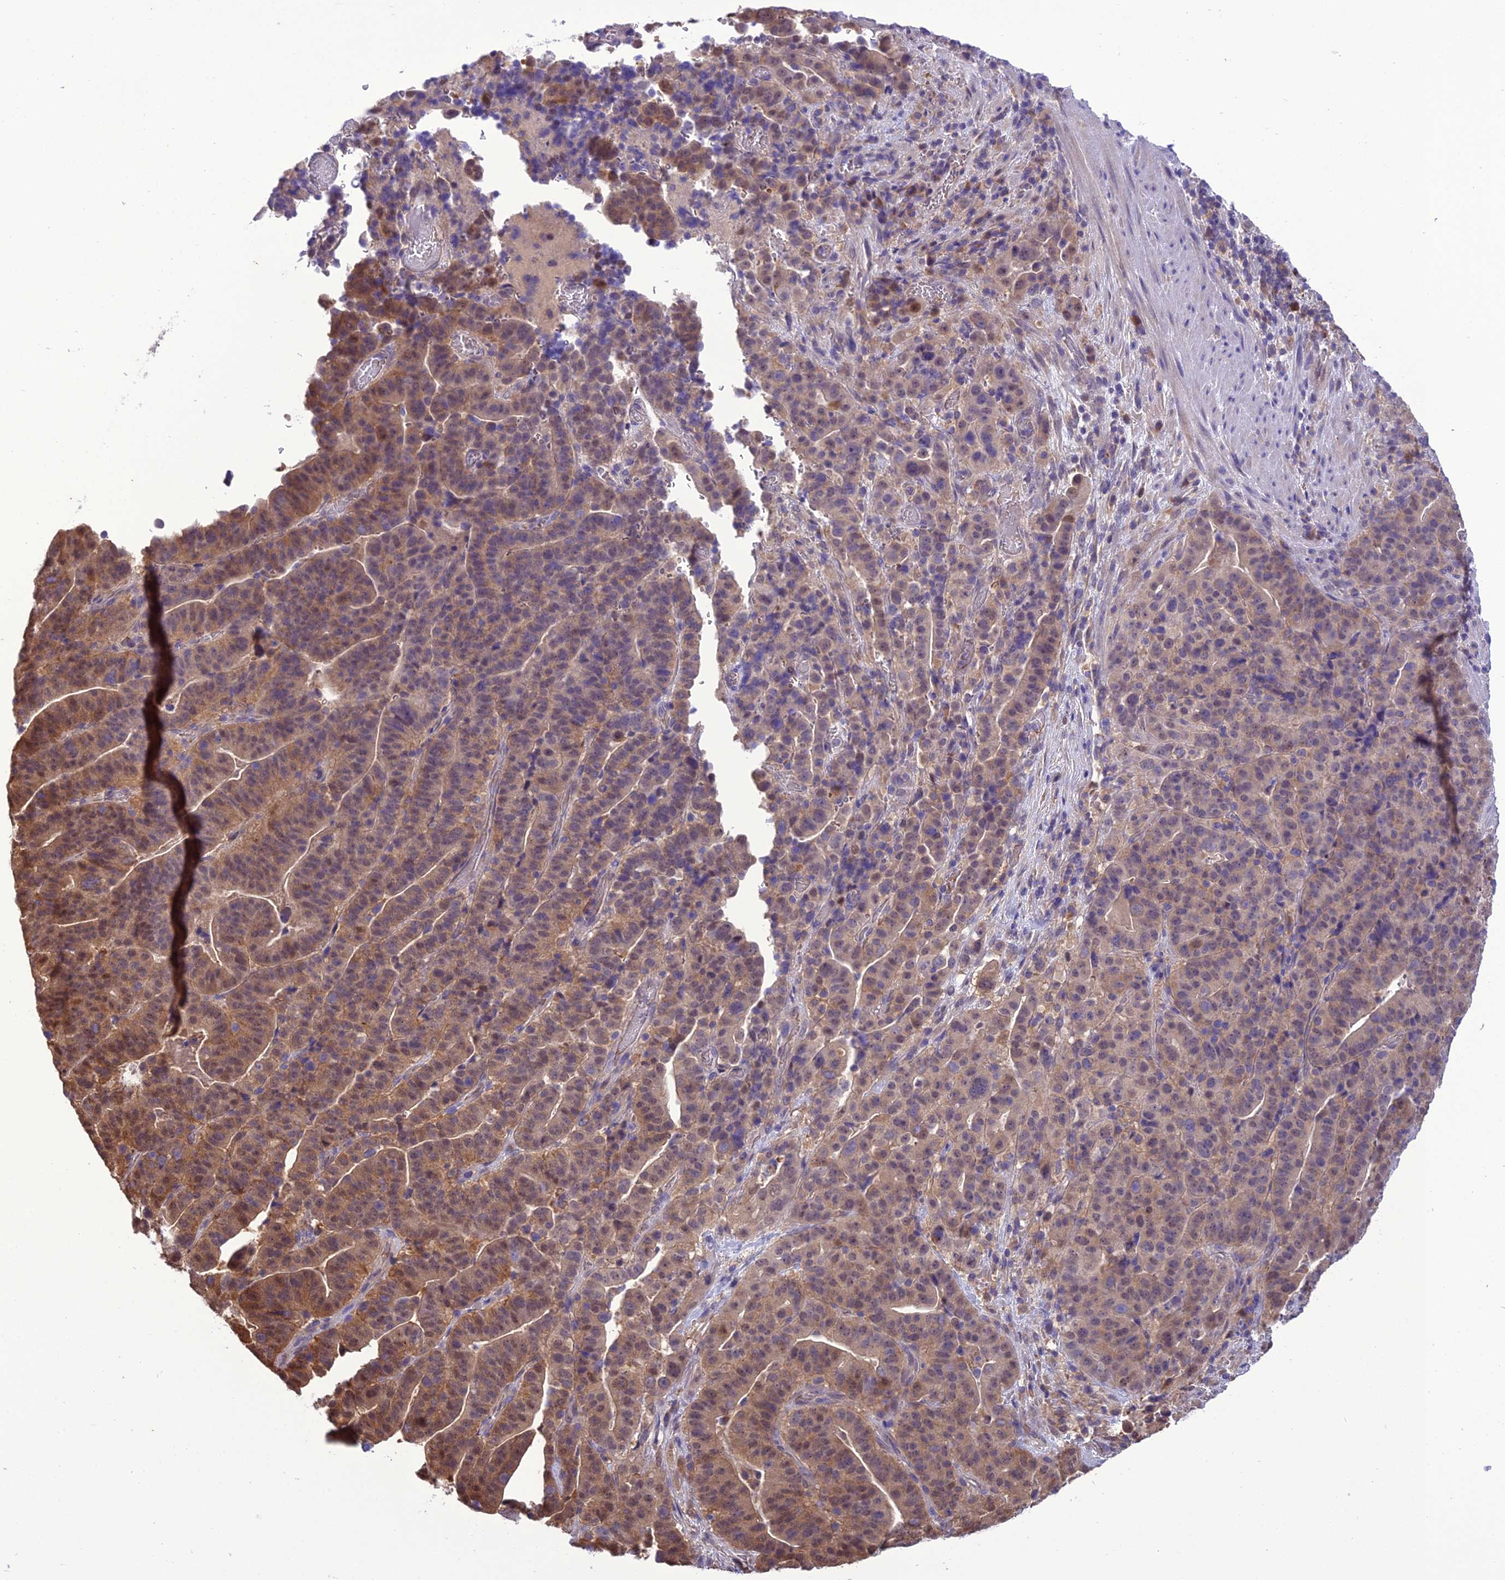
{"staining": {"intensity": "weak", "quantity": ">75%", "location": "cytoplasmic/membranous"}, "tissue": "stomach cancer", "cell_type": "Tumor cells", "image_type": "cancer", "snomed": [{"axis": "morphology", "description": "Adenocarcinoma, NOS"}, {"axis": "topography", "description": "Stomach"}], "caption": "Adenocarcinoma (stomach) tissue reveals weak cytoplasmic/membranous staining in about >75% of tumor cells", "gene": "BORCS6", "patient": {"sex": "male", "age": 48}}